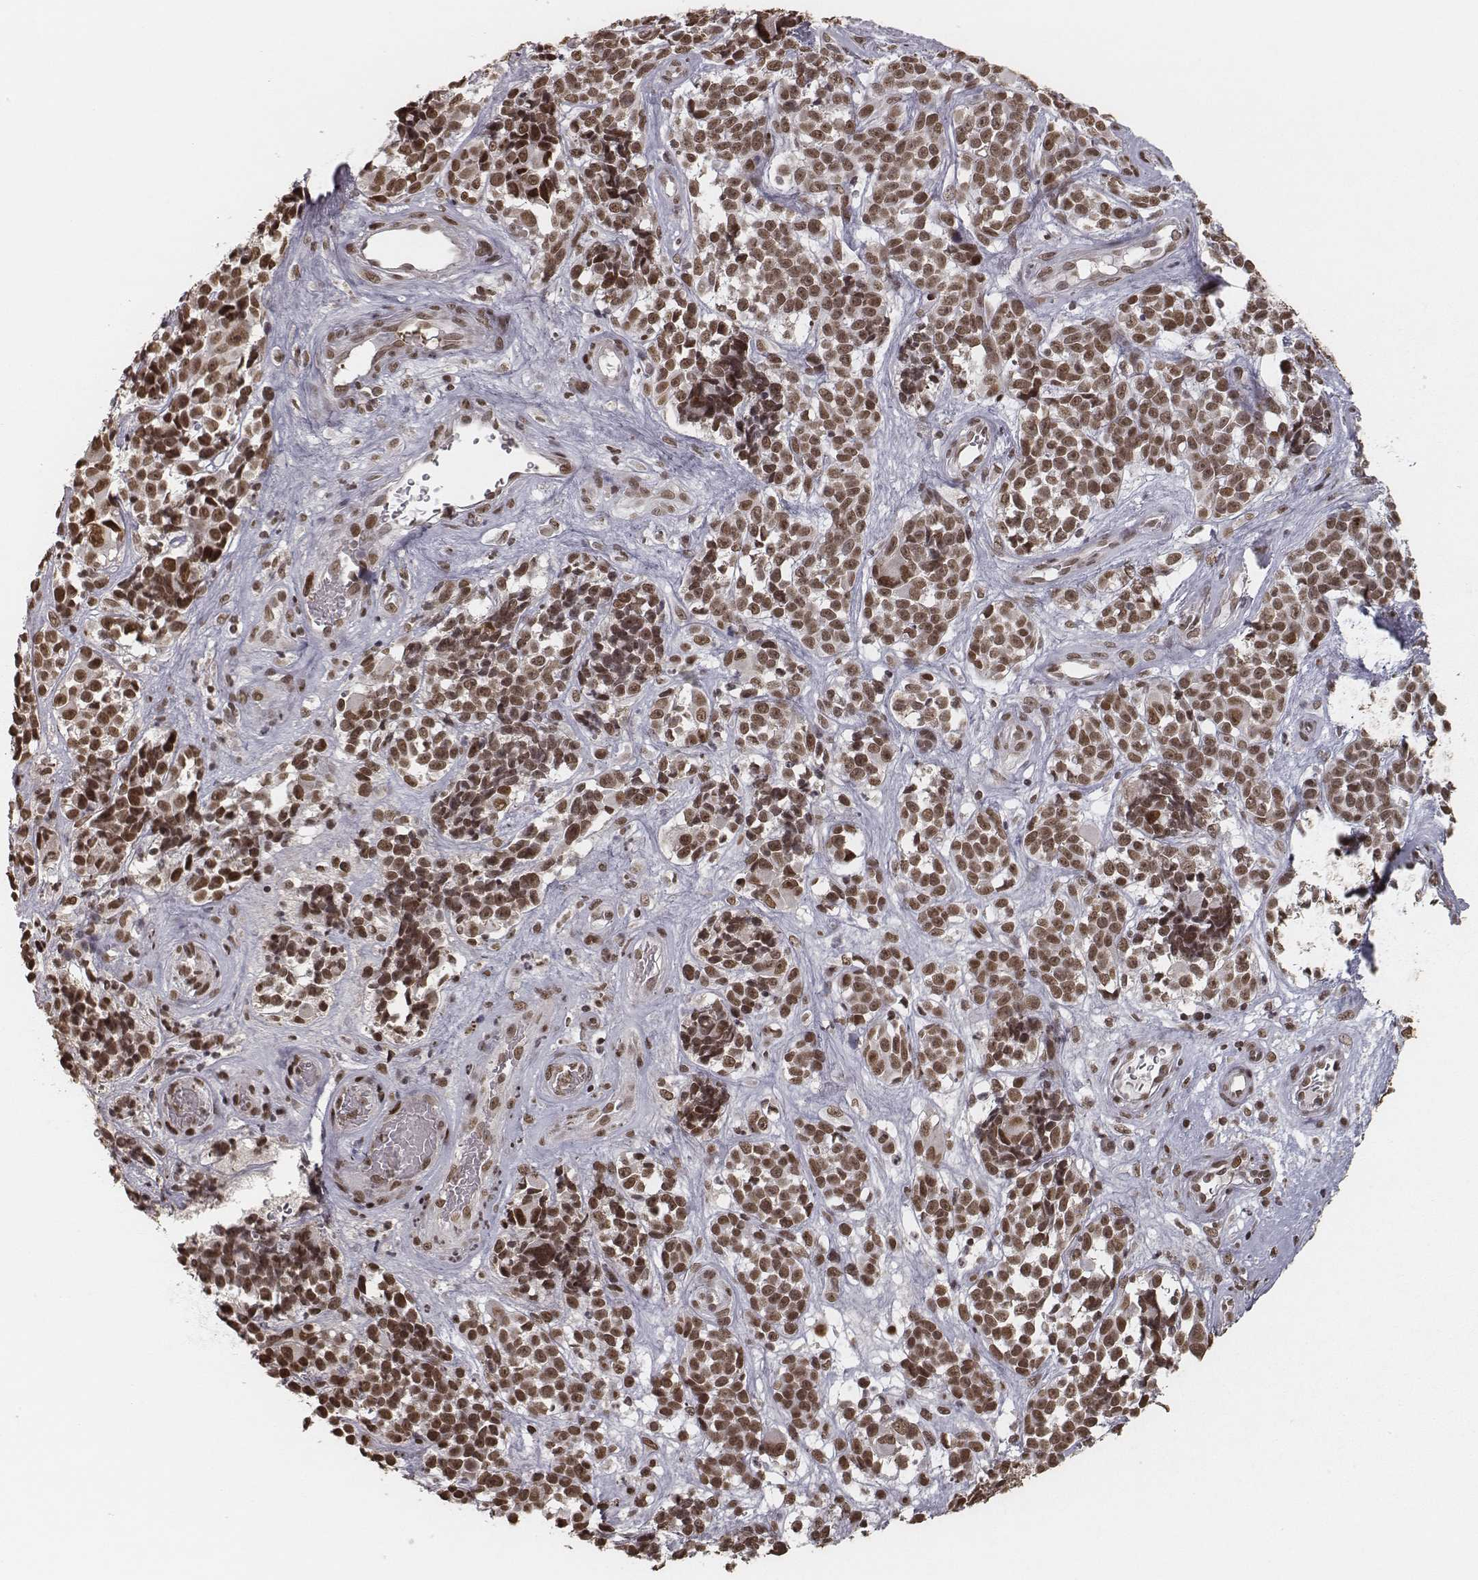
{"staining": {"intensity": "strong", "quantity": ">75%", "location": "nuclear"}, "tissue": "melanoma", "cell_type": "Tumor cells", "image_type": "cancer", "snomed": [{"axis": "morphology", "description": "Malignant melanoma, NOS"}, {"axis": "topography", "description": "Skin"}], "caption": "Melanoma stained with DAB (3,3'-diaminobenzidine) immunohistochemistry demonstrates high levels of strong nuclear expression in about >75% of tumor cells.", "gene": "HMGA2", "patient": {"sex": "female", "age": 88}}